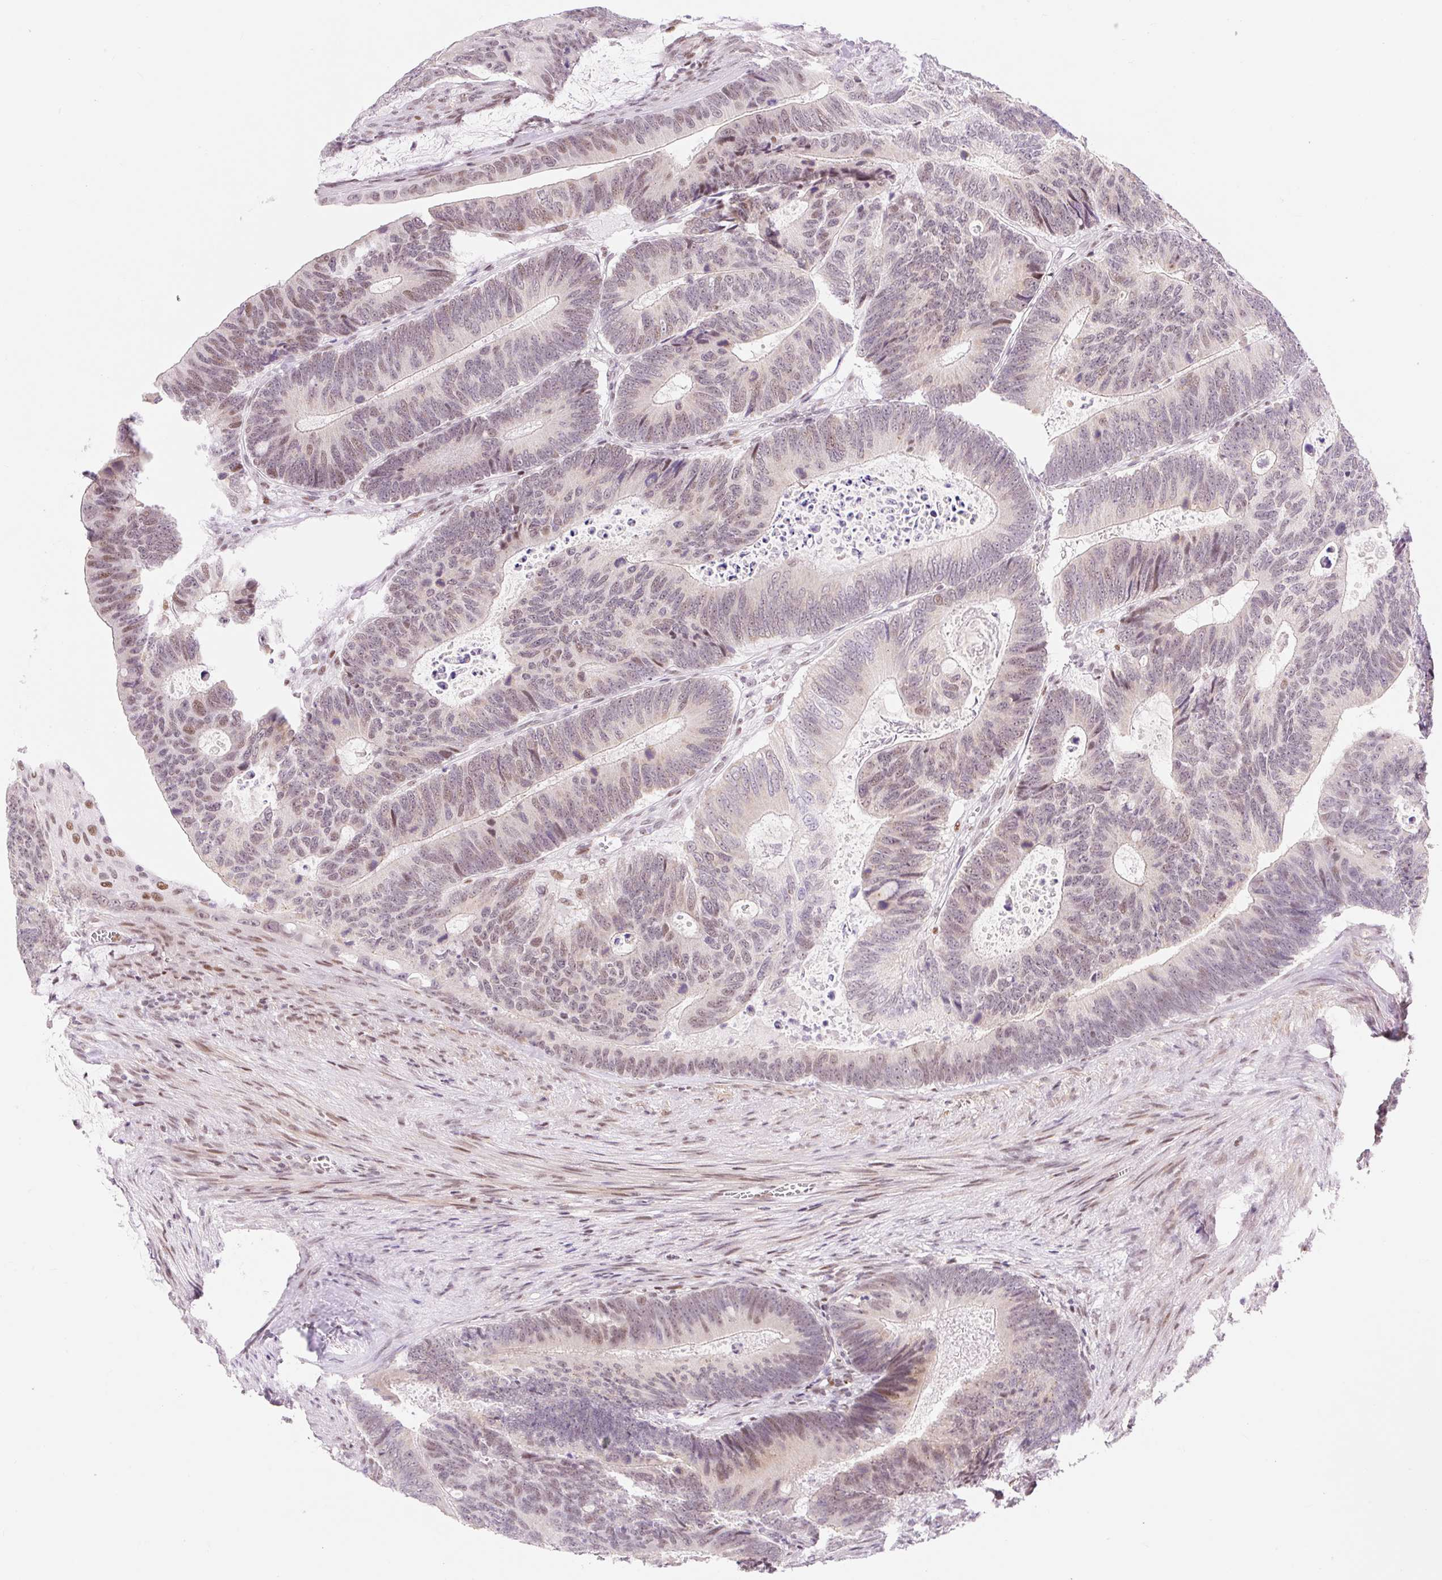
{"staining": {"intensity": "weak", "quantity": "25%-75%", "location": "nuclear"}, "tissue": "colorectal cancer", "cell_type": "Tumor cells", "image_type": "cancer", "snomed": [{"axis": "morphology", "description": "Adenocarcinoma, NOS"}, {"axis": "topography", "description": "Colon"}], "caption": "Immunohistochemical staining of human colorectal cancer shows low levels of weak nuclear expression in about 25%-75% of tumor cells. The protein is shown in brown color, while the nuclei are stained blue.", "gene": "H2BW1", "patient": {"sex": "male", "age": 62}}